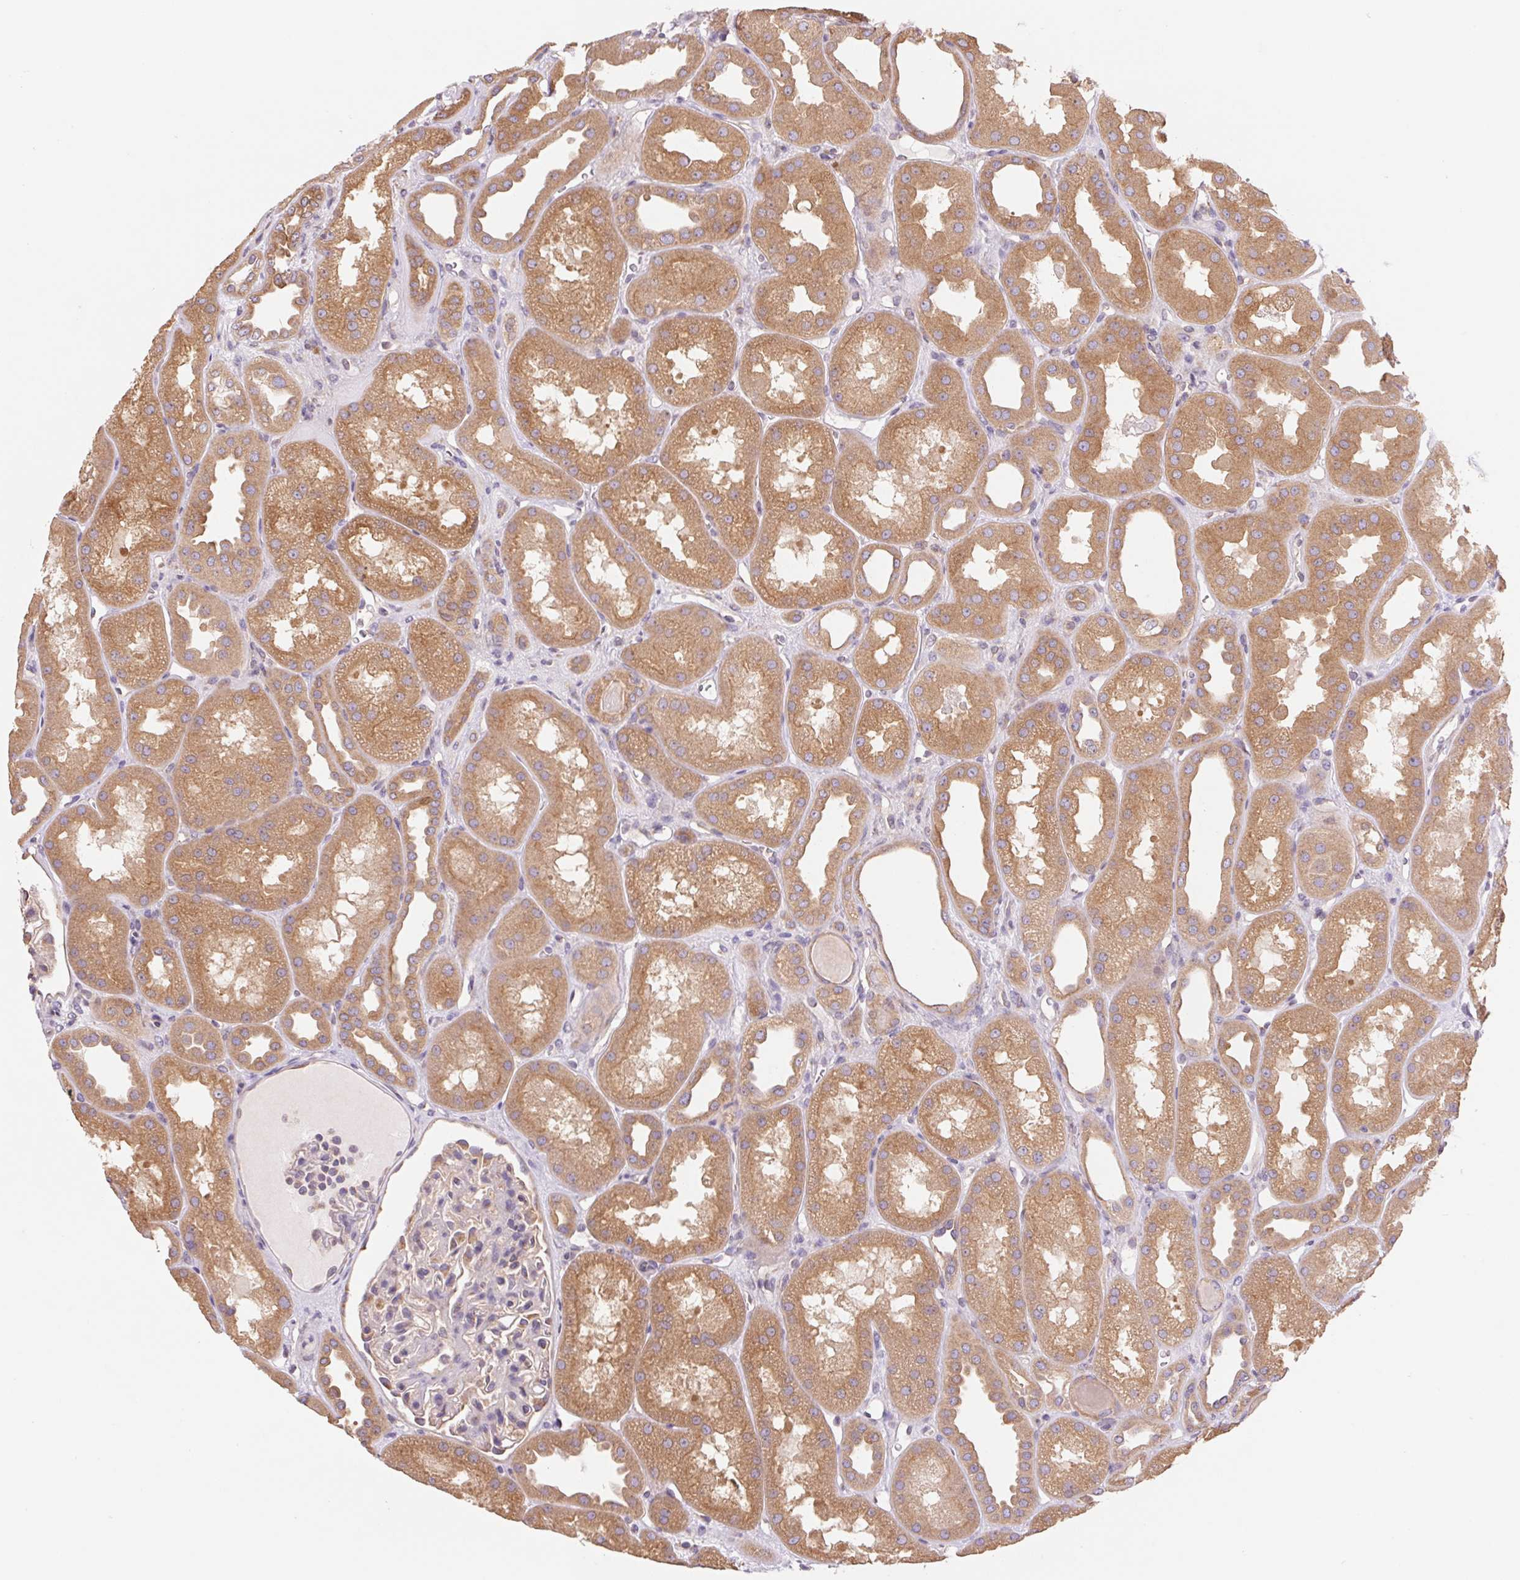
{"staining": {"intensity": "negative", "quantity": "none", "location": "none"}, "tissue": "kidney", "cell_type": "Cells in glomeruli", "image_type": "normal", "snomed": [{"axis": "morphology", "description": "Normal tissue, NOS"}, {"axis": "topography", "description": "Kidney"}], "caption": "A photomicrograph of kidney stained for a protein exhibits no brown staining in cells in glomeruli. Brightfield microscopy of immunohistochemistry stained with DAB (brown) and hematoxylin (blue), captured at high magnification.", "gene": "RAB1A", "patient": {"sex": "male", "age": 61}}